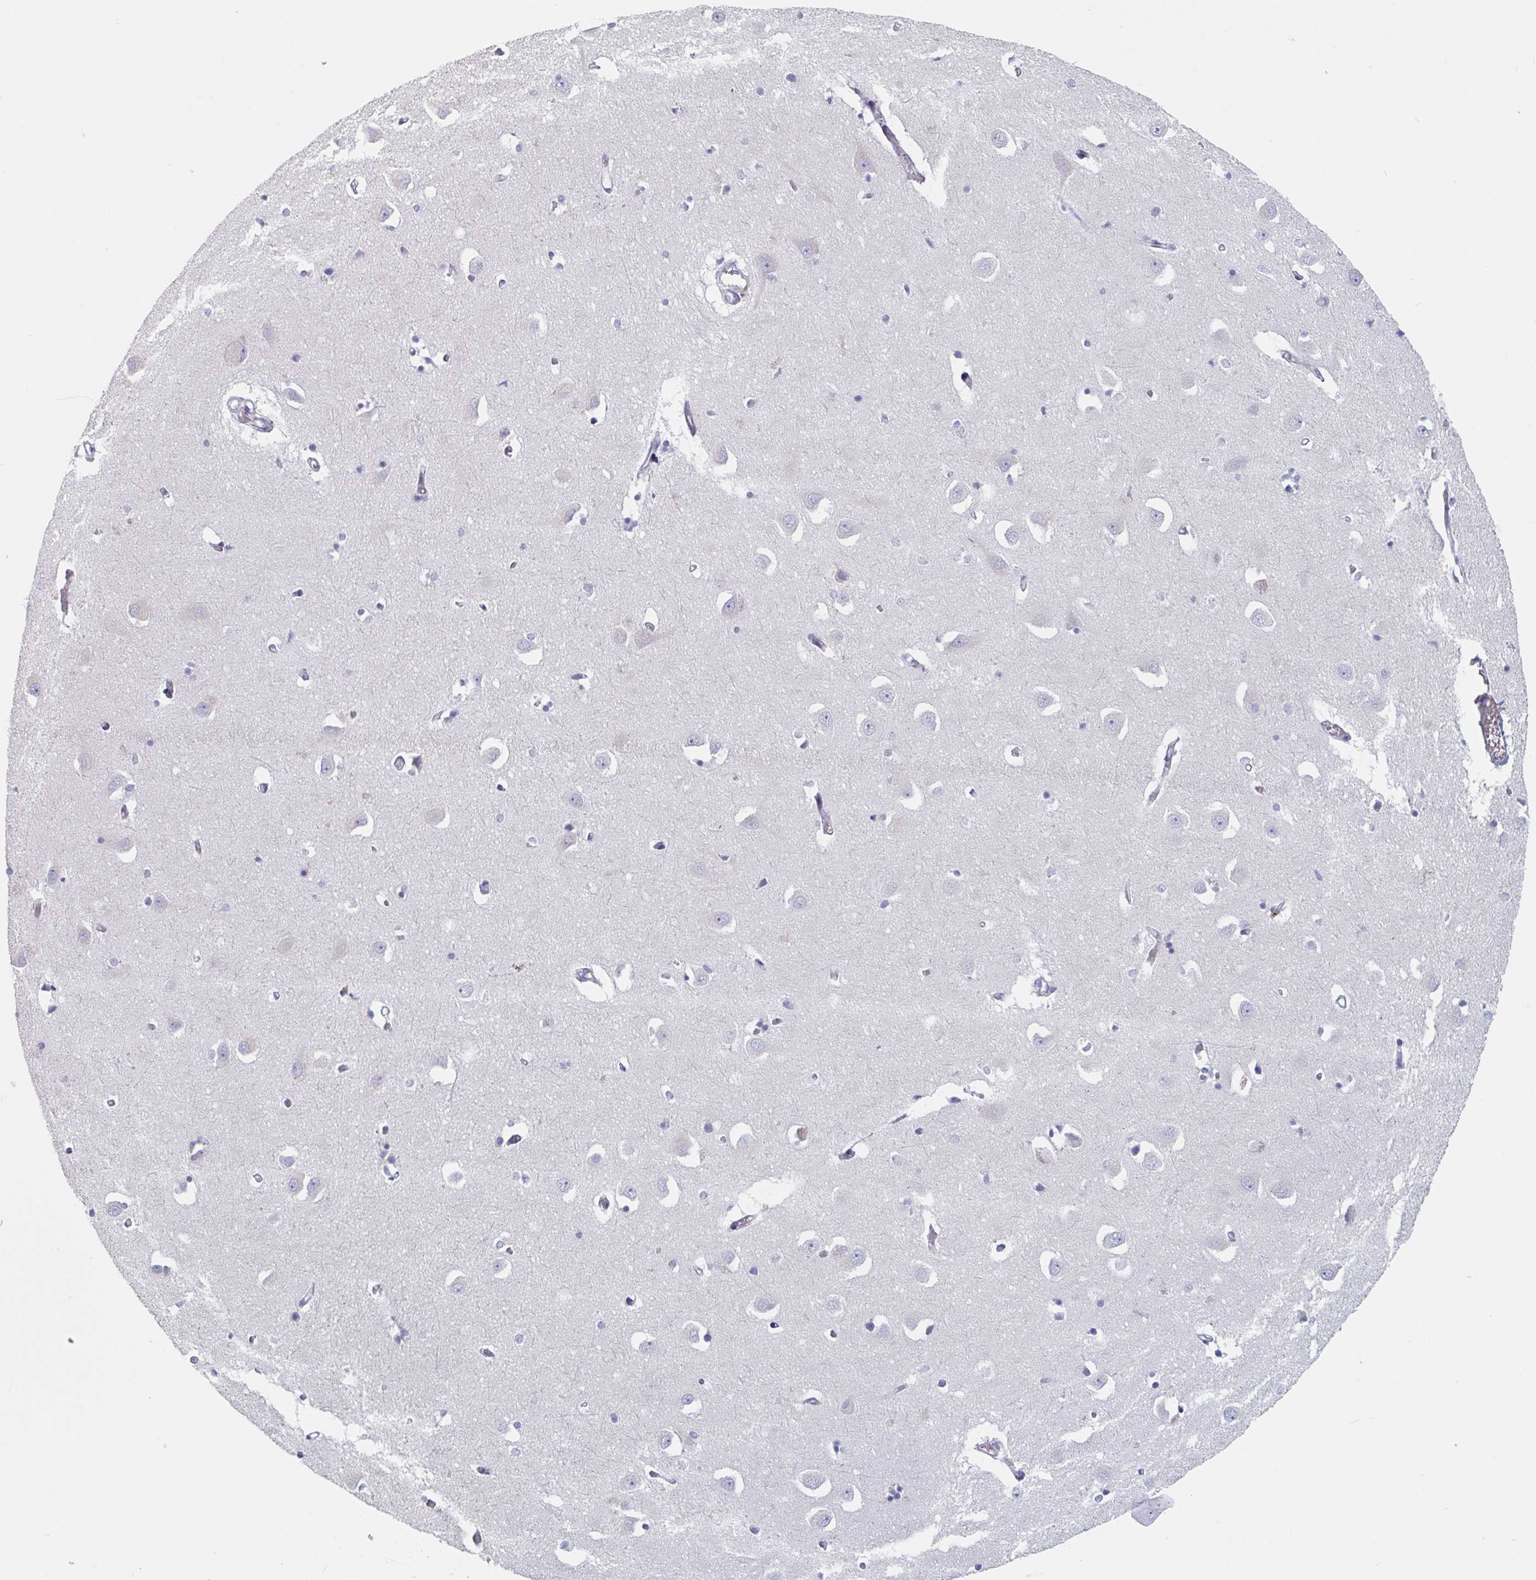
{"staining": {"intensity": "negative", "quantity": "none", "location": "none"}, "tissue": "caudate", "cell_type": "Glial cells", "image_type": "normal", "snomed": [{"axis": "morphology", "description": "Normal tissue, NOS"}, {"axis": "topography", "description": "Lateral ventricle wall"}, {"axis": "topography", "description": "Hippocampus"}], "caption": "Immunohistochemistry (IHC) image of normal human caudate stained for a protein (brown), which exhibits no positivity in glial cells. (Immunohistochemistry, brightfield microscopy, high magnification).", "gene": "ABHD16A", "patient": {"sex": "female", "age": 63}}